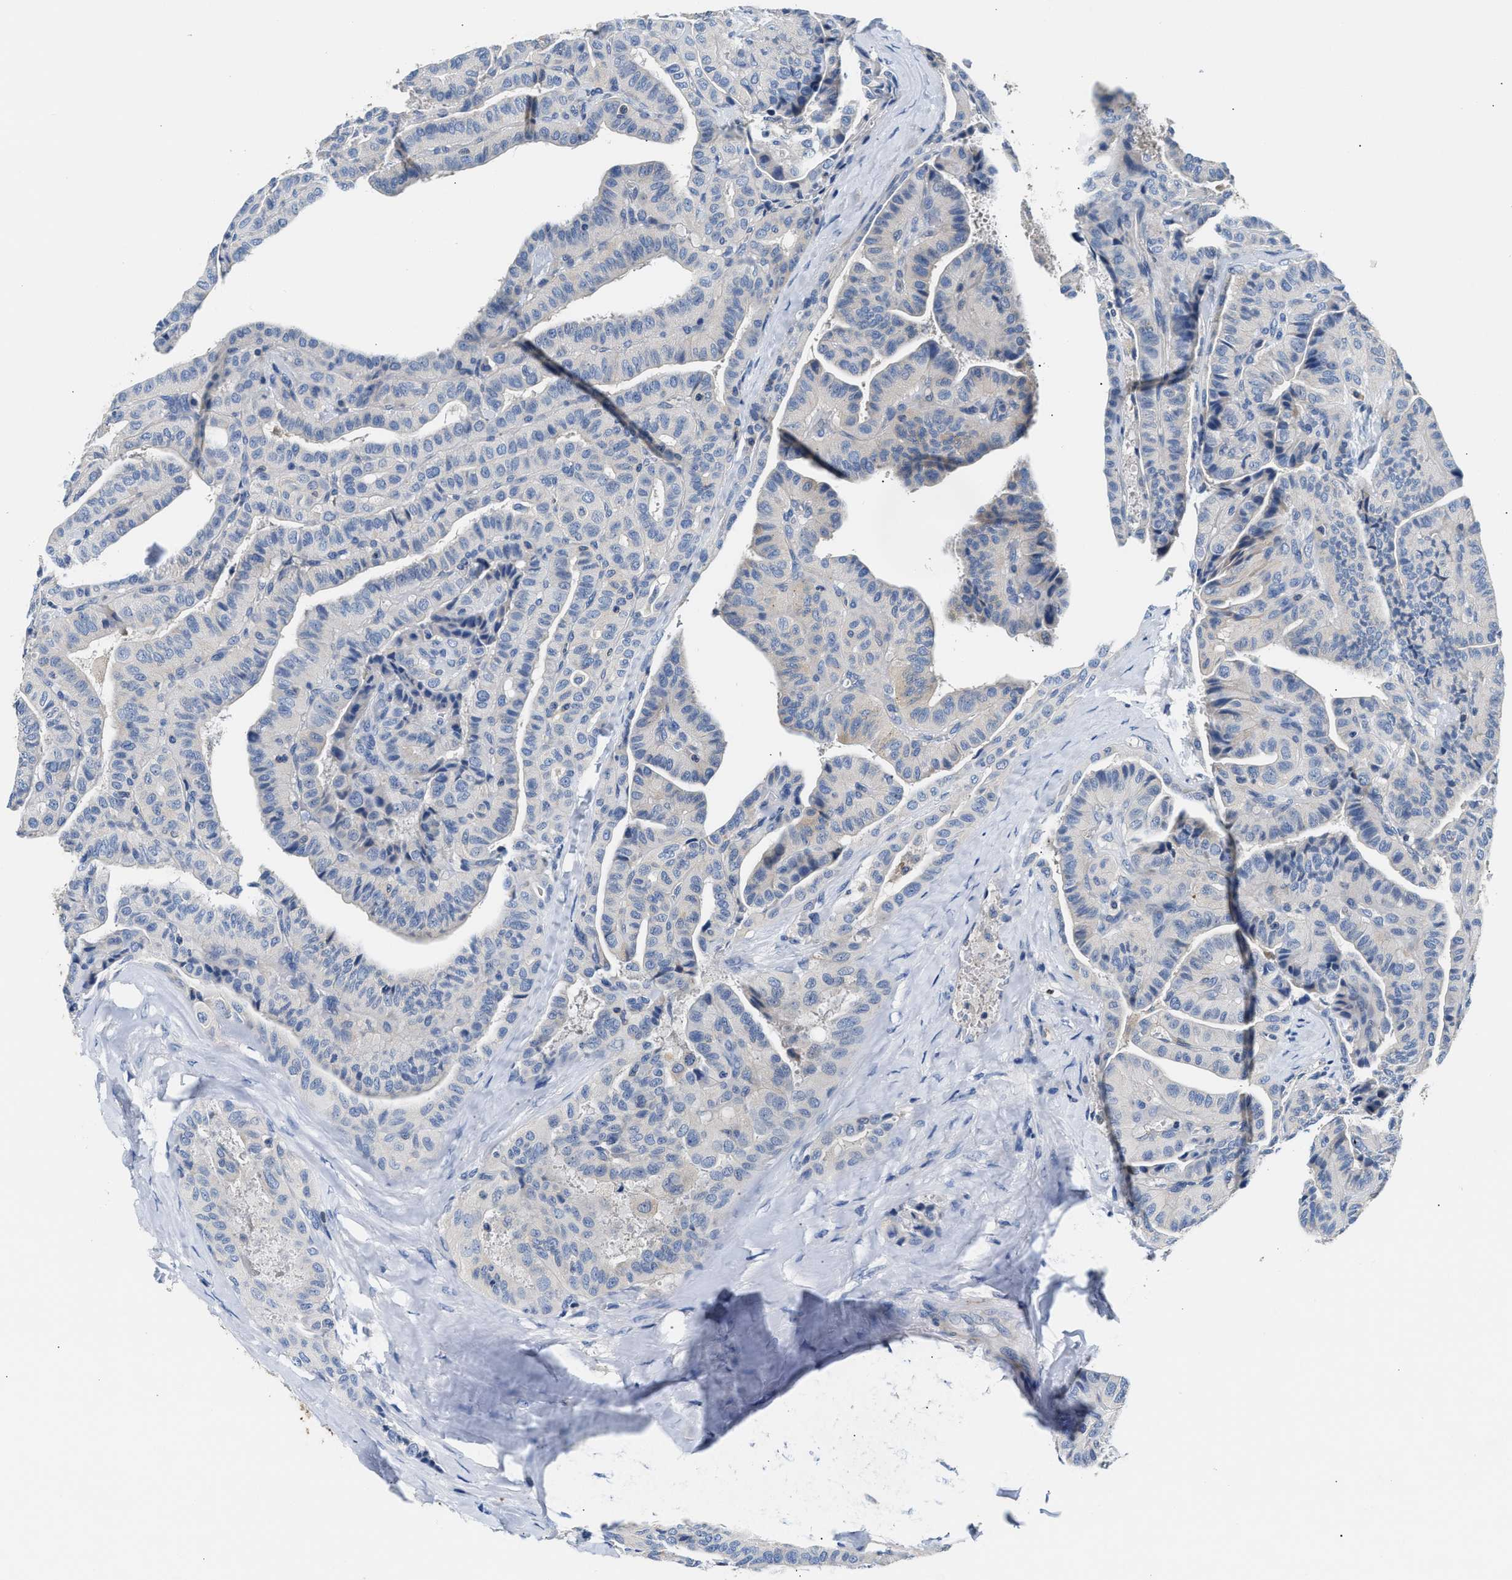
{"staining": {"intensity": "negative", "quantity": "none", "location": "none"}, "tissue": "thyroid cancer", "cell_type": "Tumor cells", "image_type": "cancer", "snomed": [{"axis": "morphology", "description": "Papillary adenocarcinoma, NOS"}, {"axis": "topography", "description": "Thyroid gland"}], "caption": "IHC of human thyroid cancer exhibits no expression in tumor cells. The staining was performed using DAB to visualize the protein expression in brown, while the nuclei were stained in blue with hematoxylin (Magnification: 20x).", "gene": "TUT7", "patient": {"sex": "male", "age": 77}}